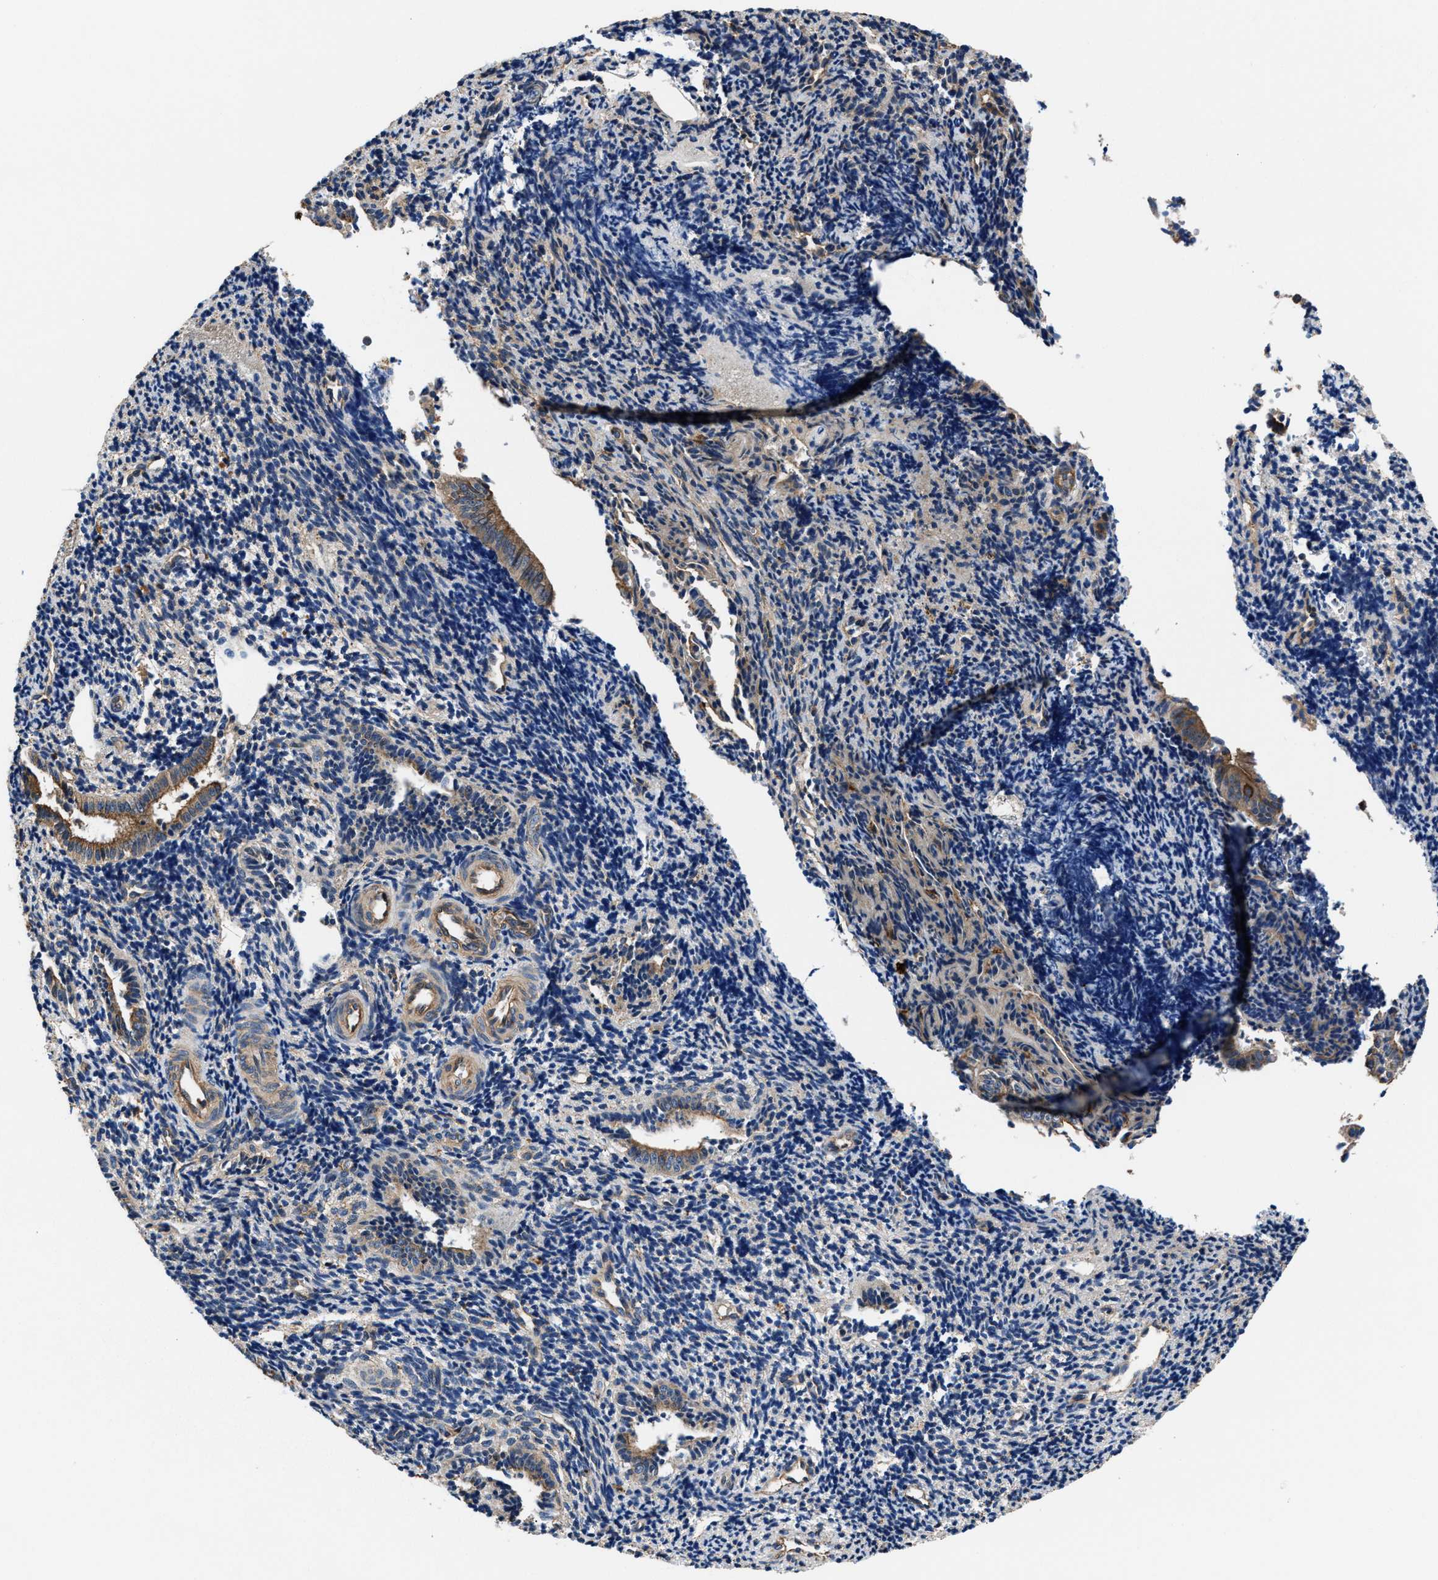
{"staining": {"intensity": "negative", "quantity": "none", "location": "none"}, "tissue": "endometrium", "cell_type": "Cells in endometrial stroma", "image_type": "normal", "snomed": [{"axis": "morphology", "description": "Normal tissue, NOS"}, {"axis": "topography", "description": "Uterus"}, {"axis": "topography", "description": "Endometrium"}], "caption": "High power microscopy histopathology image of an immunohistochemistry (IHC) histopathology image of normal endometrium, revealing no significant positivity in cells in endometrial stroma. (Brightfield microscopy of DAB (3,3'-diaminobenzidine) immunohistochemistry at high magnification).", "gene": "PPP1R9B", "patient": {"sex": "female", "age": 33}}